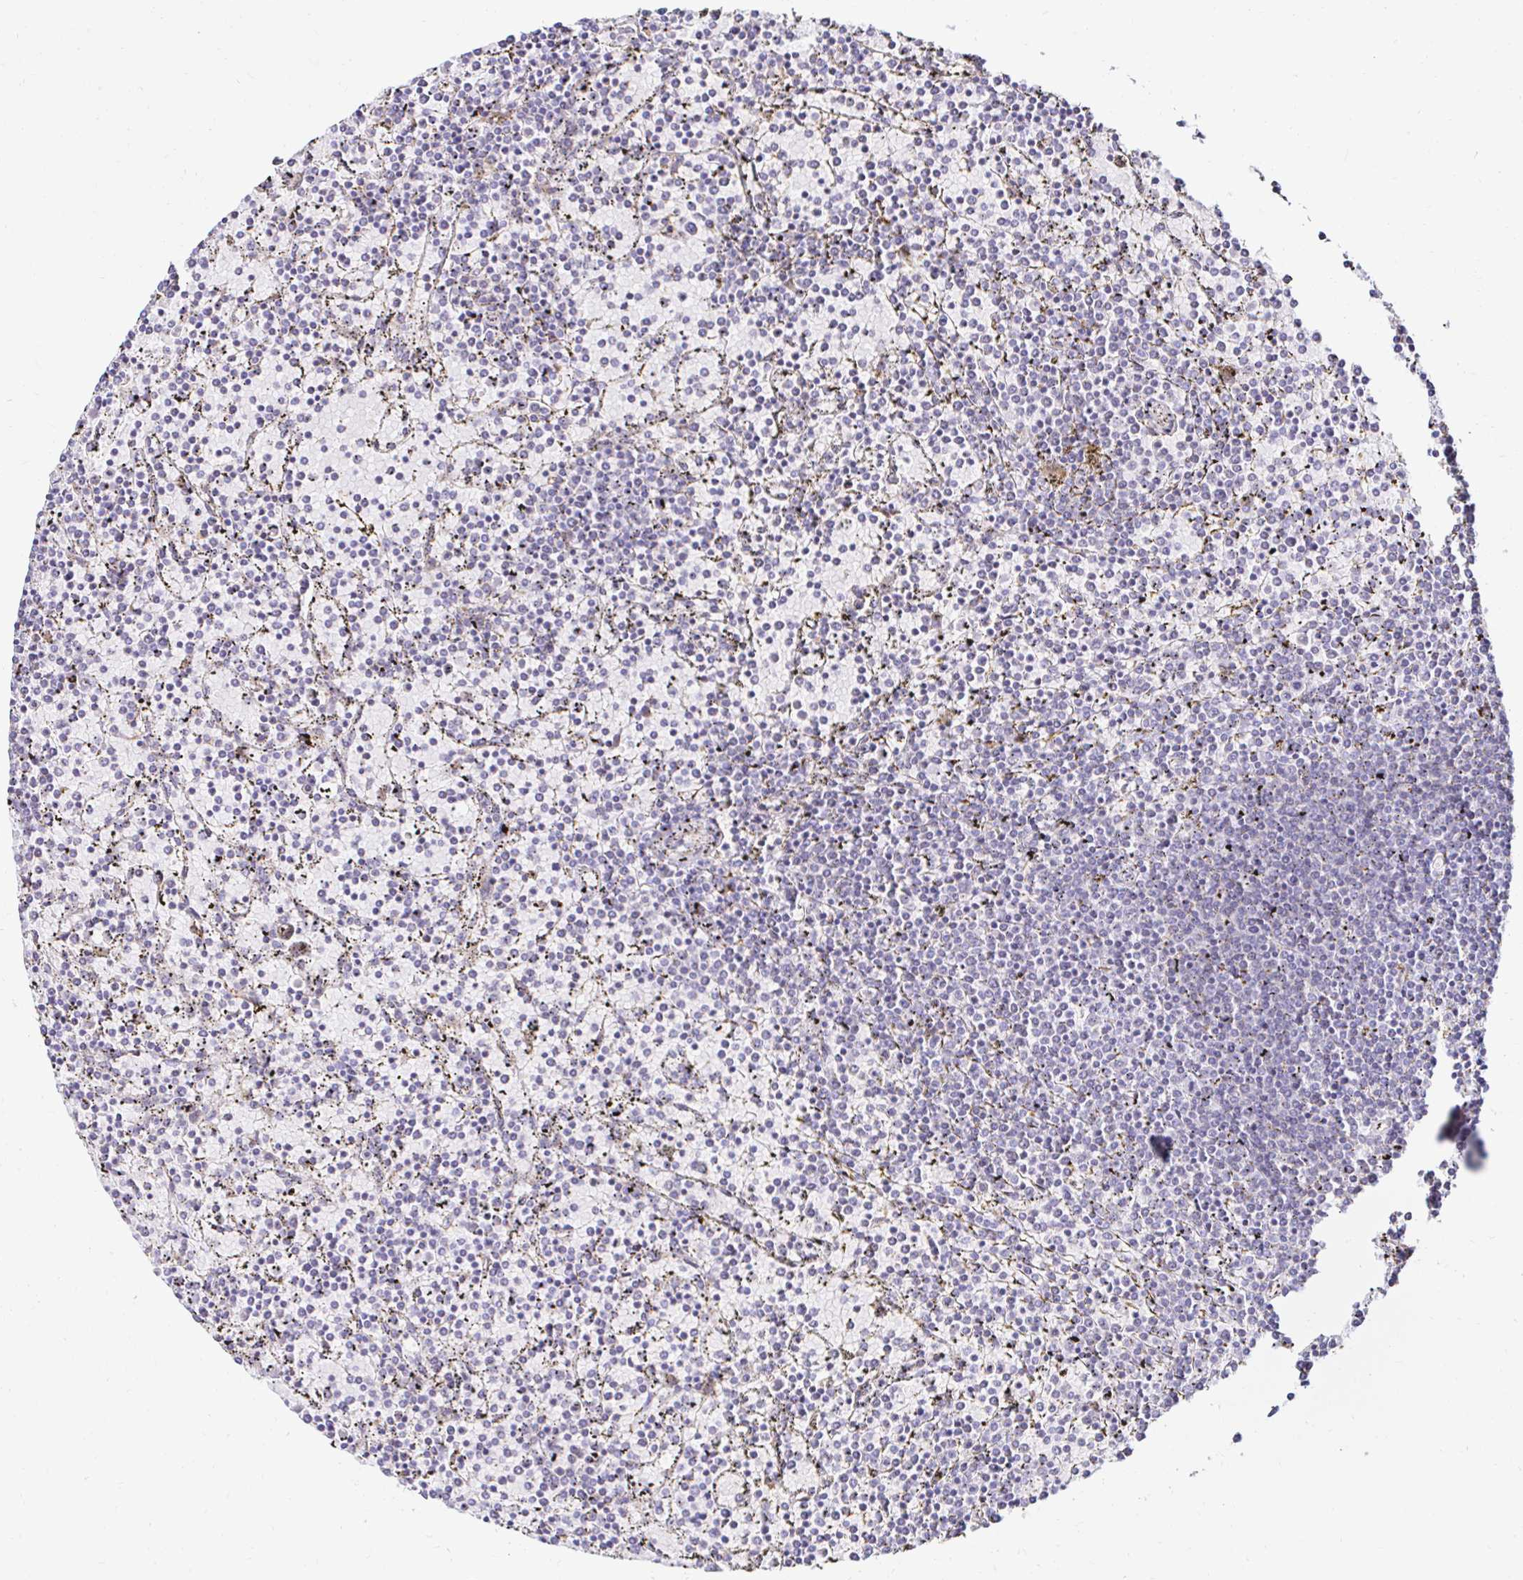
{"staining": {"intensity": "negative", "quantity": "none", "location": "none"}, "tissue": "lymphoma", "cell_type": "Tumor cells", "image_type": "cancer", "snomed": [{"axis": "morphology", "description": "Malignant lymphoma, non-Hodgkin's type, Low grade"}, {"axis": "topography", "description": "Spleen"}], "caption": "Lymphoma was stained to show a protein in brown. There is no significant expression in tumor cells.", "gene": "GALNS", "patient": {"sex": "female", "age": 77}}